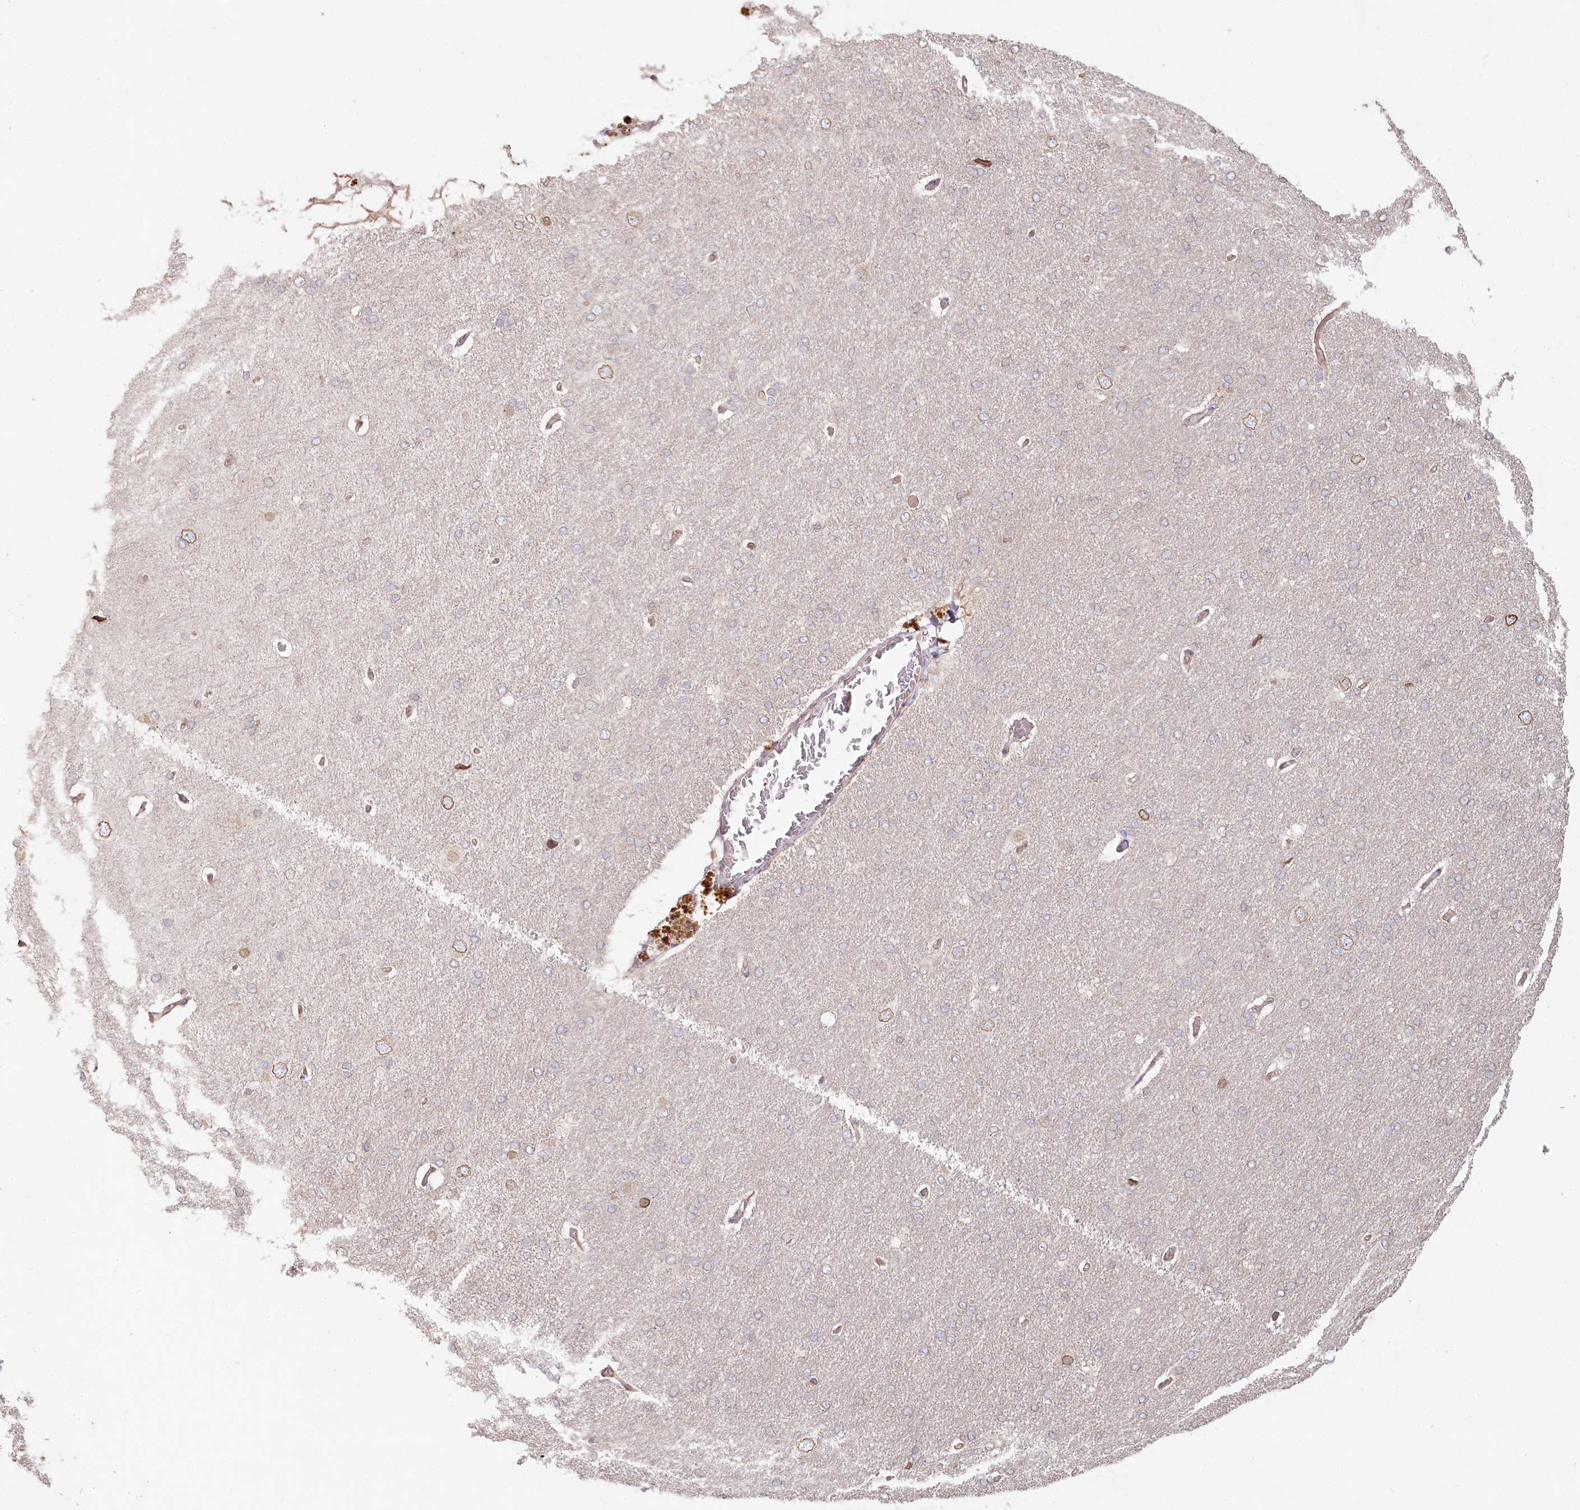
{"staining": {"intensity": "moderate", "quantity": "25%-75%", "location": "cytoplasmic/membranous"}, "tissue": "cerebral cortex", "cell_type": "Endothelial cells", "image_type": "normal", "snomed": [{"axis": "morphology", "description": "Normal tissue, NOS"}, {"axis": "topography", "description": "Cerebral cortex"}], "caption": "IHC micrograph of normal human cerebral cortex stained for a protein (brown), which reveals medium levels of moderate cytoplasmic/membranous staining in approximately 25%-75% of endothelial cells.", "gene": "TCHP", "patient": {"sex": "male", "age": 62}}